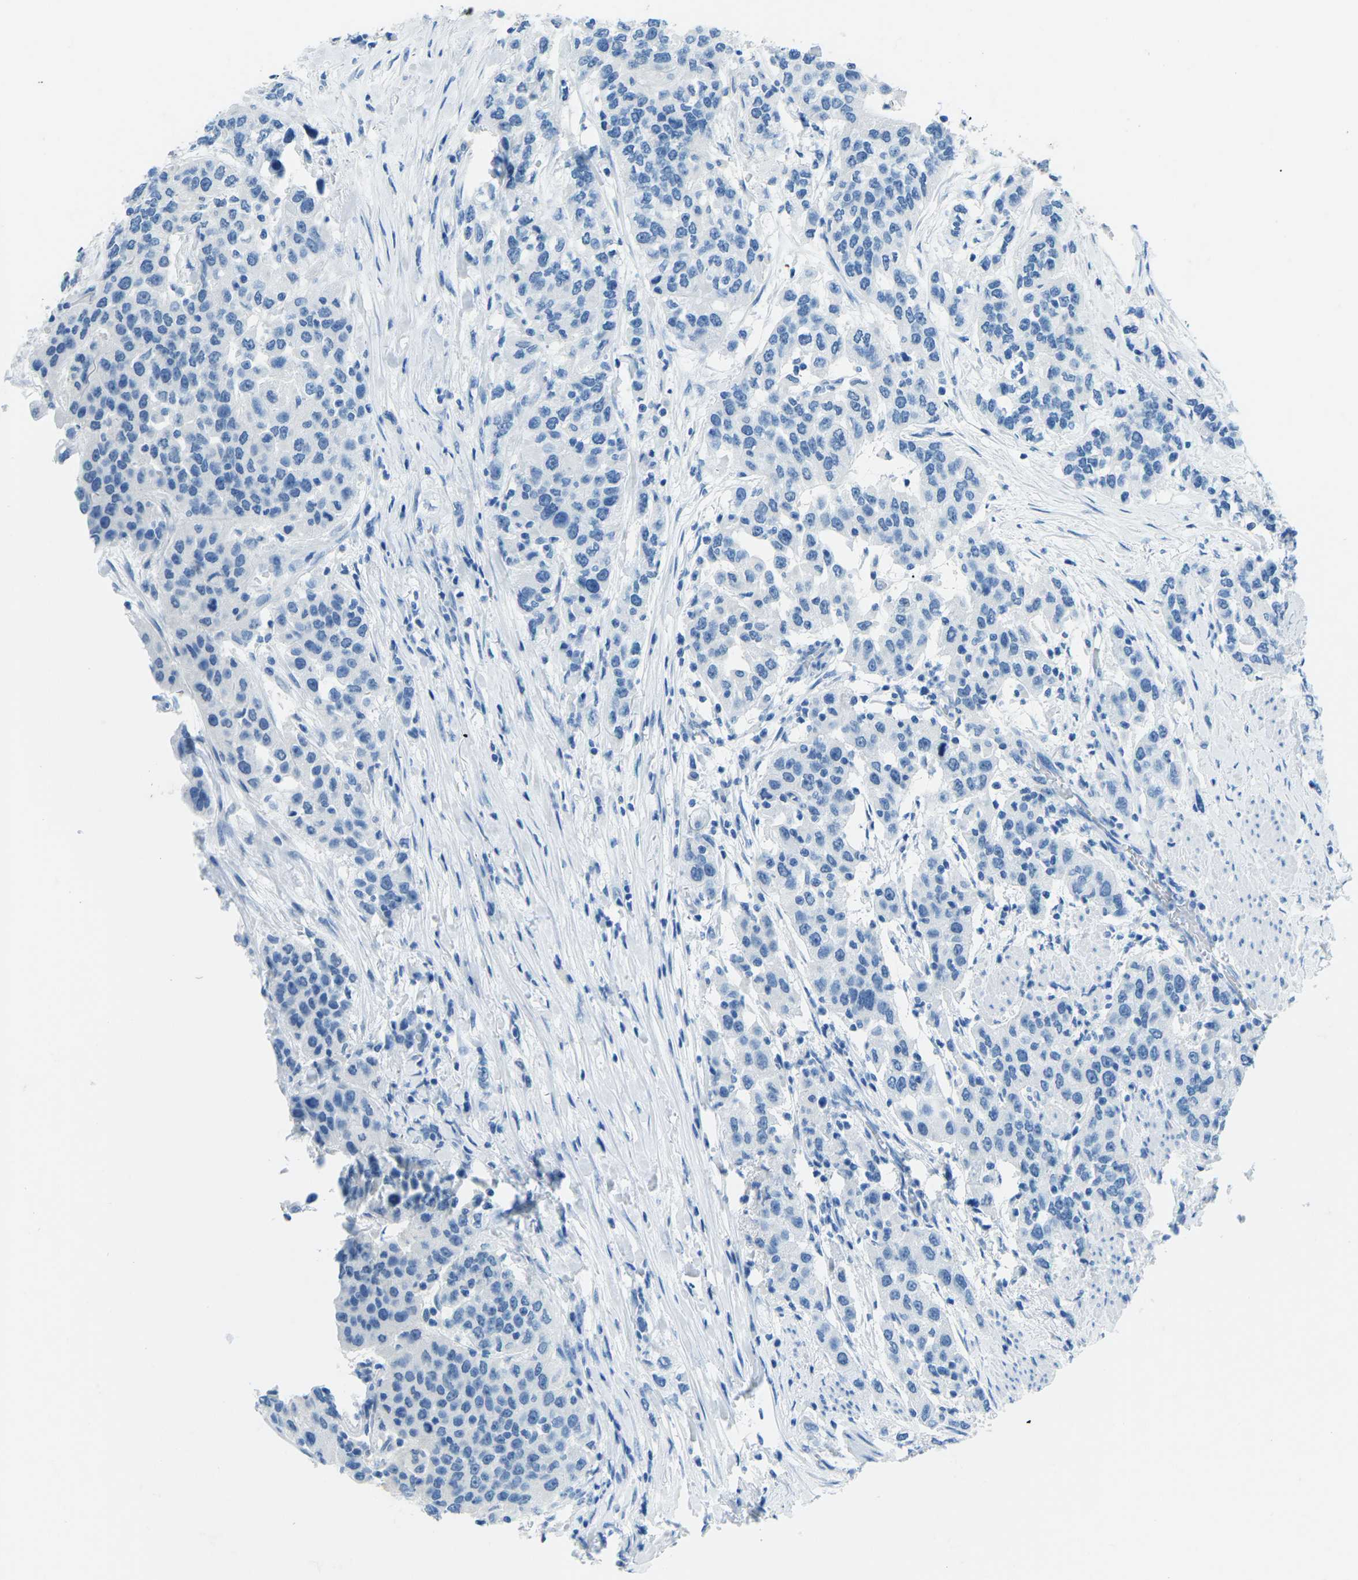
{"staining": {"intensity": "negative", "quantity": "none", "location": "none"}, "tissue": "urothelial cancer", "cell_type": "Tumor cells", "image_type": "cancer", "snomed": [{"axis": "morphology", "description": "Urothelial carcinoma, High grade"}, {"axis": "topography", "description": "Urinary bladder"}], "caption": "A micrograph of human urothelial cancer is negative for staining in tumor cells.", "gene": "MYH8", "patient": {"sex": "female", "age": 80}}